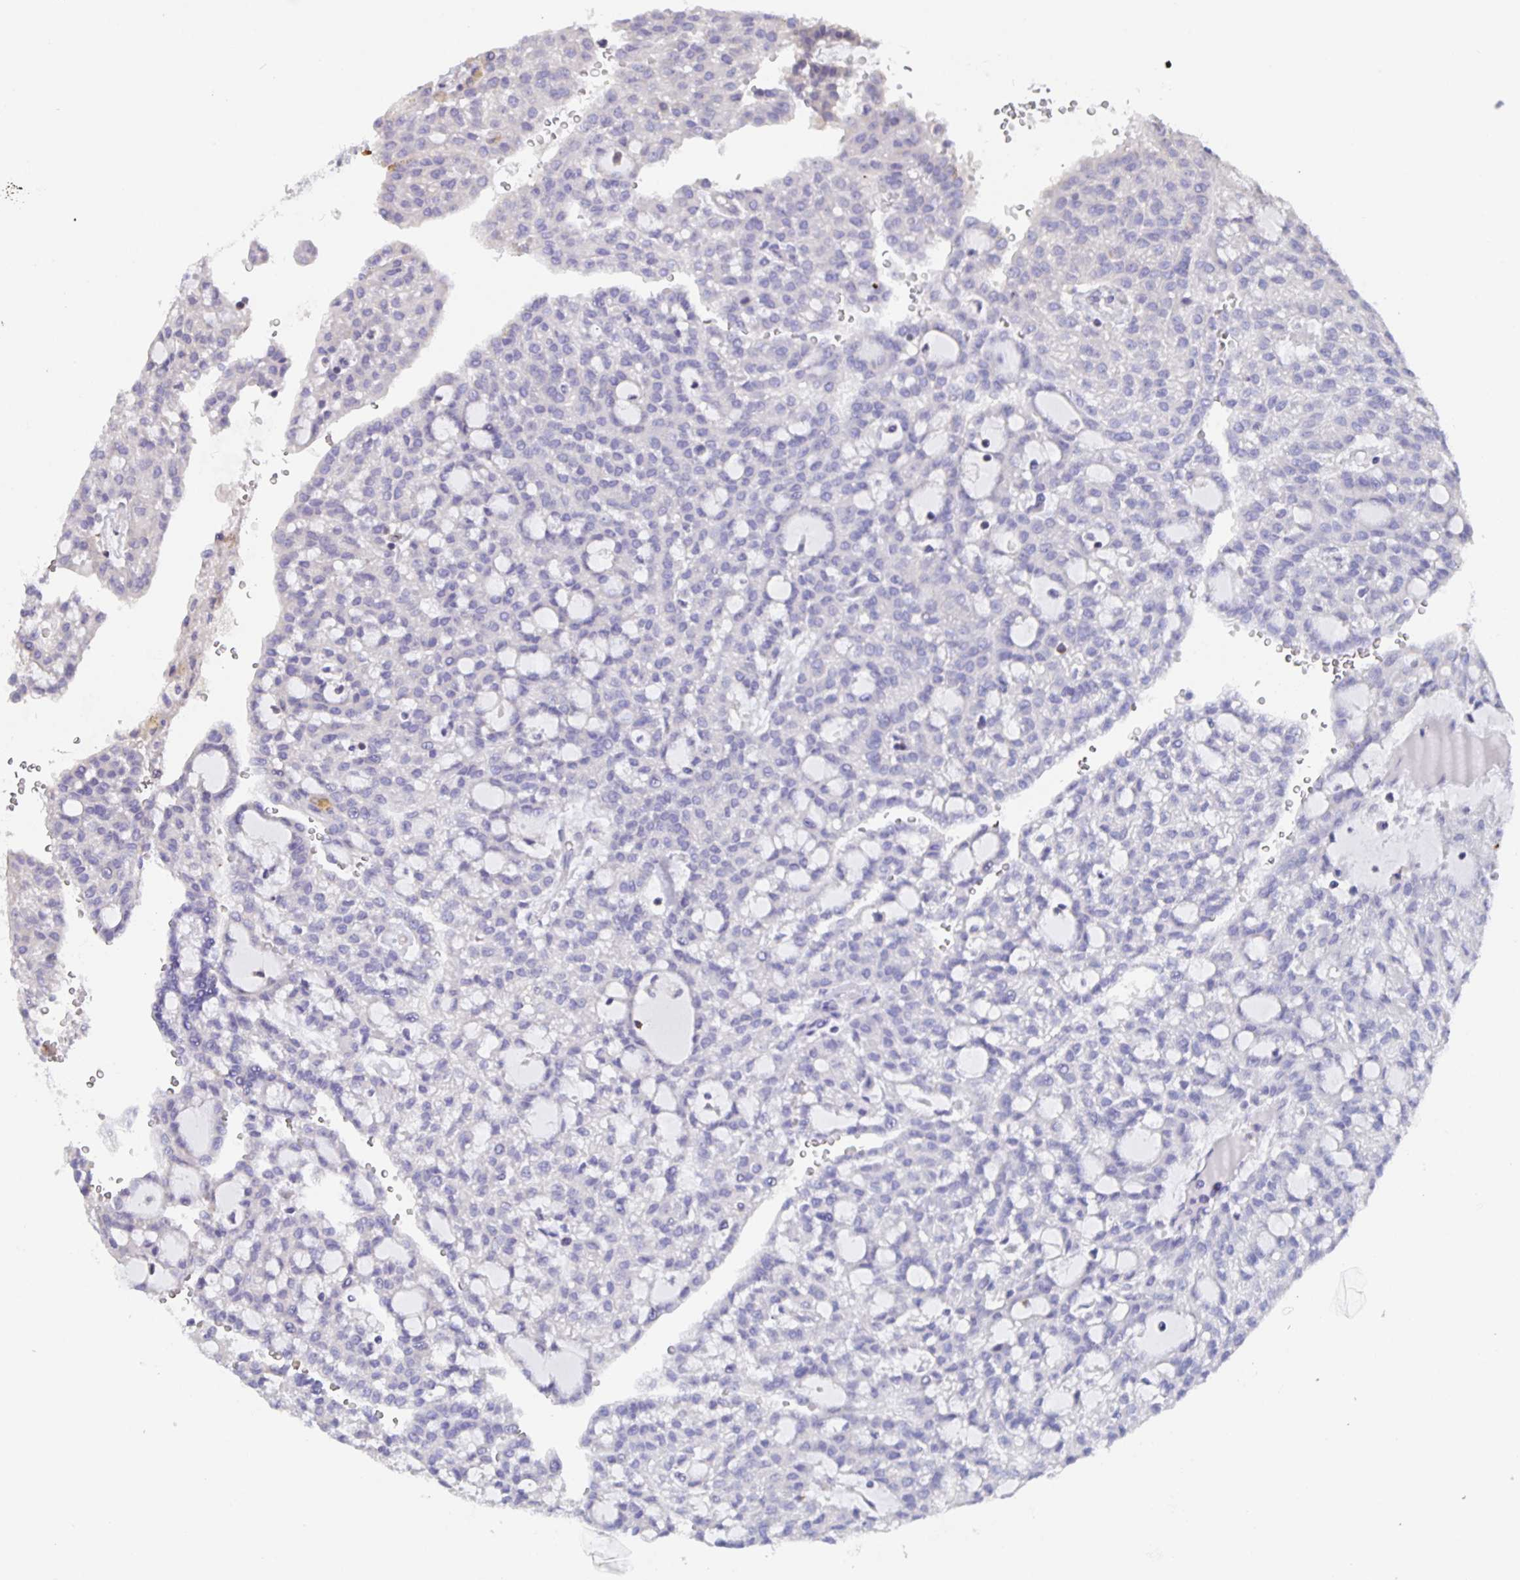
{"staining": {"intensity": "negative", "quantity": "none", "location": "none"}, "tissue": "renal cancer", "cell_type": "Tumor cells", "image_type": "cancer", "snomed": [{"axis": "morphology", "description": "Adenocarcinoma, NOS"}, {"axis": "topography", "description": "Kidney"}], "caption": "Immunohistochemistry (IHC) image of human adenocarcinoma (renal) stained for a protein (brown), which demonstrates no positivity in tumor cells.", "gene": "FEM1C", "patient": {"sex": "male", "age": 63}}